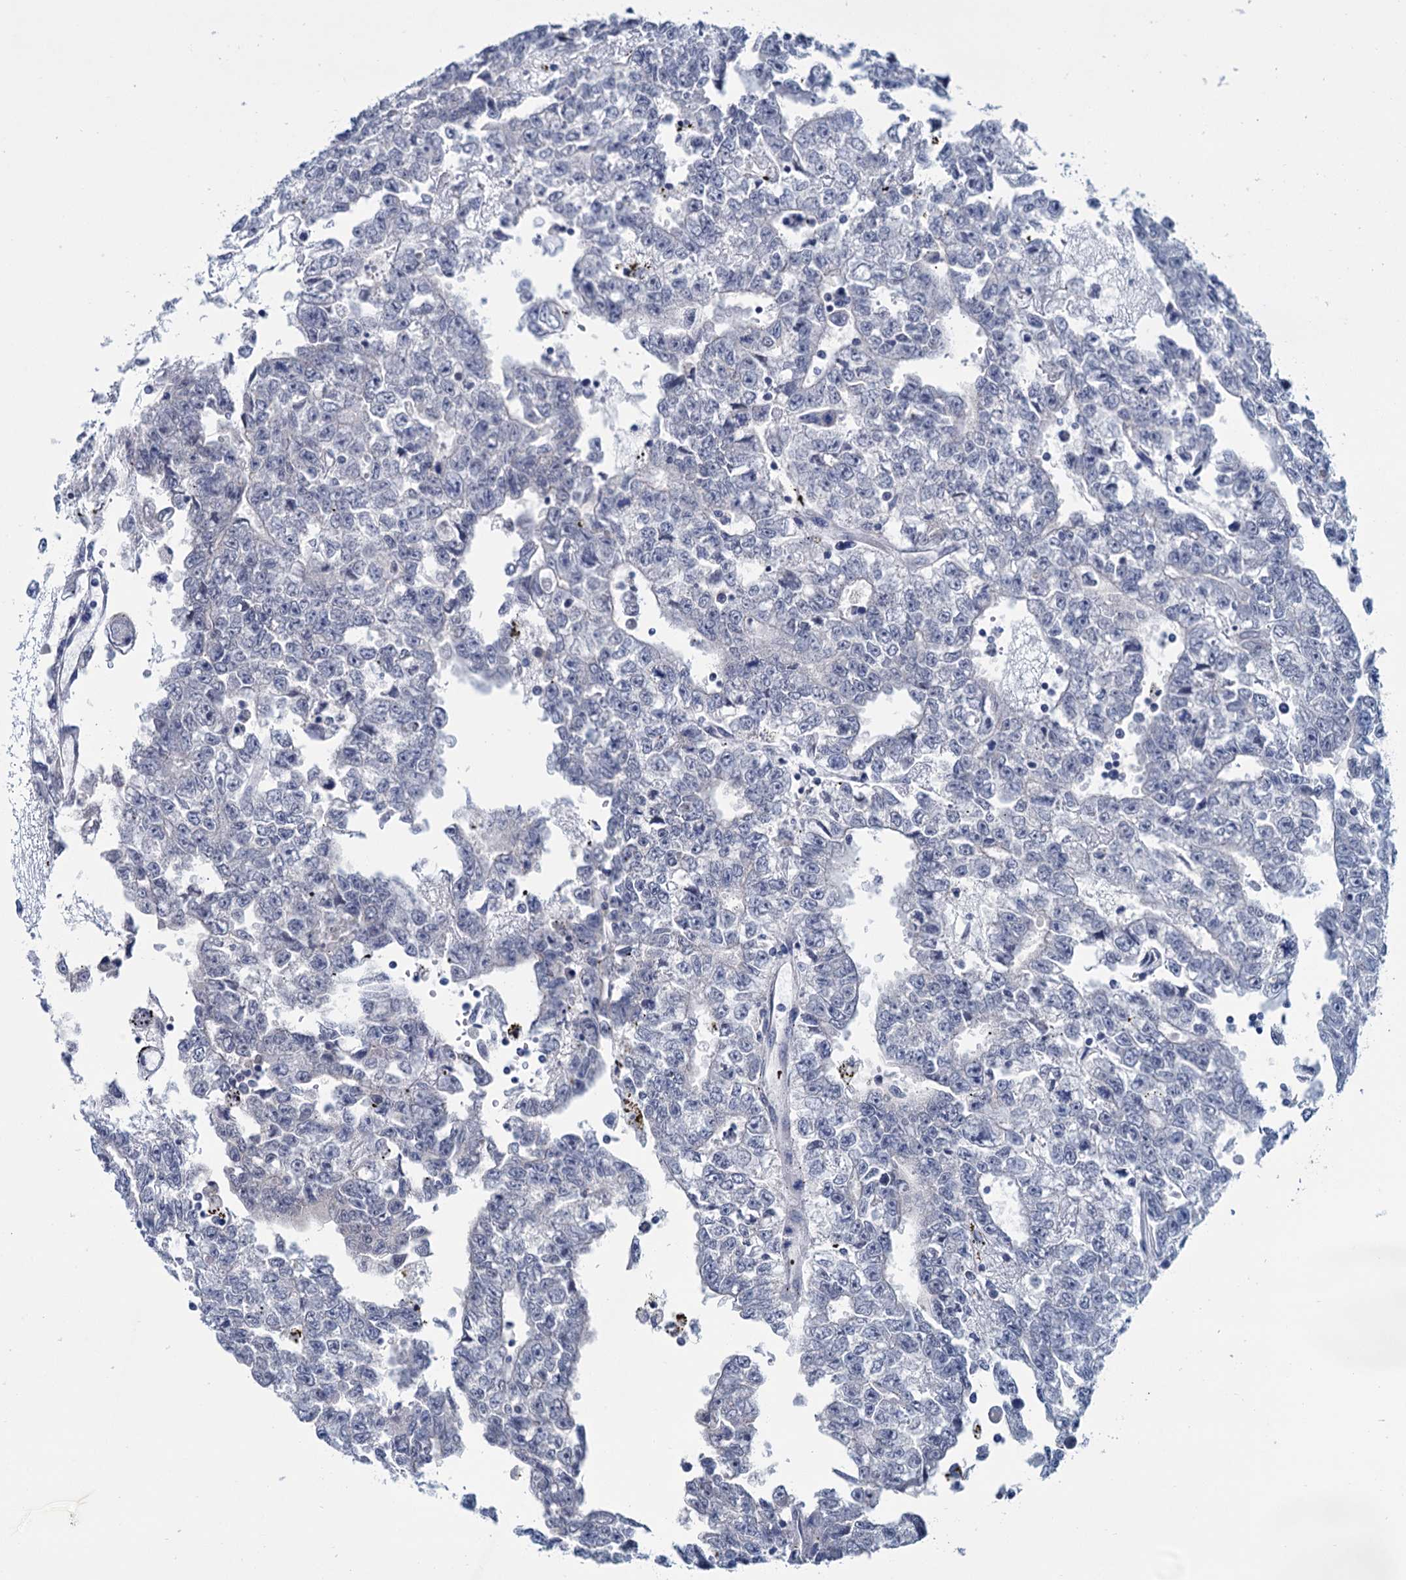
{"staining": {"intensity": "negative", "quantity": "none", "location": "none"}, "tissue": "testis cancer", "cell_type": "Tumor cells", "image_type": "cancer", "snomed": [{"axis": "morphology", "description": "Carcinoma, Embryonal, NOS"}, {"axis": "topography", "description": "Testis"}], "caption": "There is no significant staining in tumor cells of embryonal carcinoma (testis).", "gene": "MYOZ3", "patient": {"sex": "male", "age": 25}}